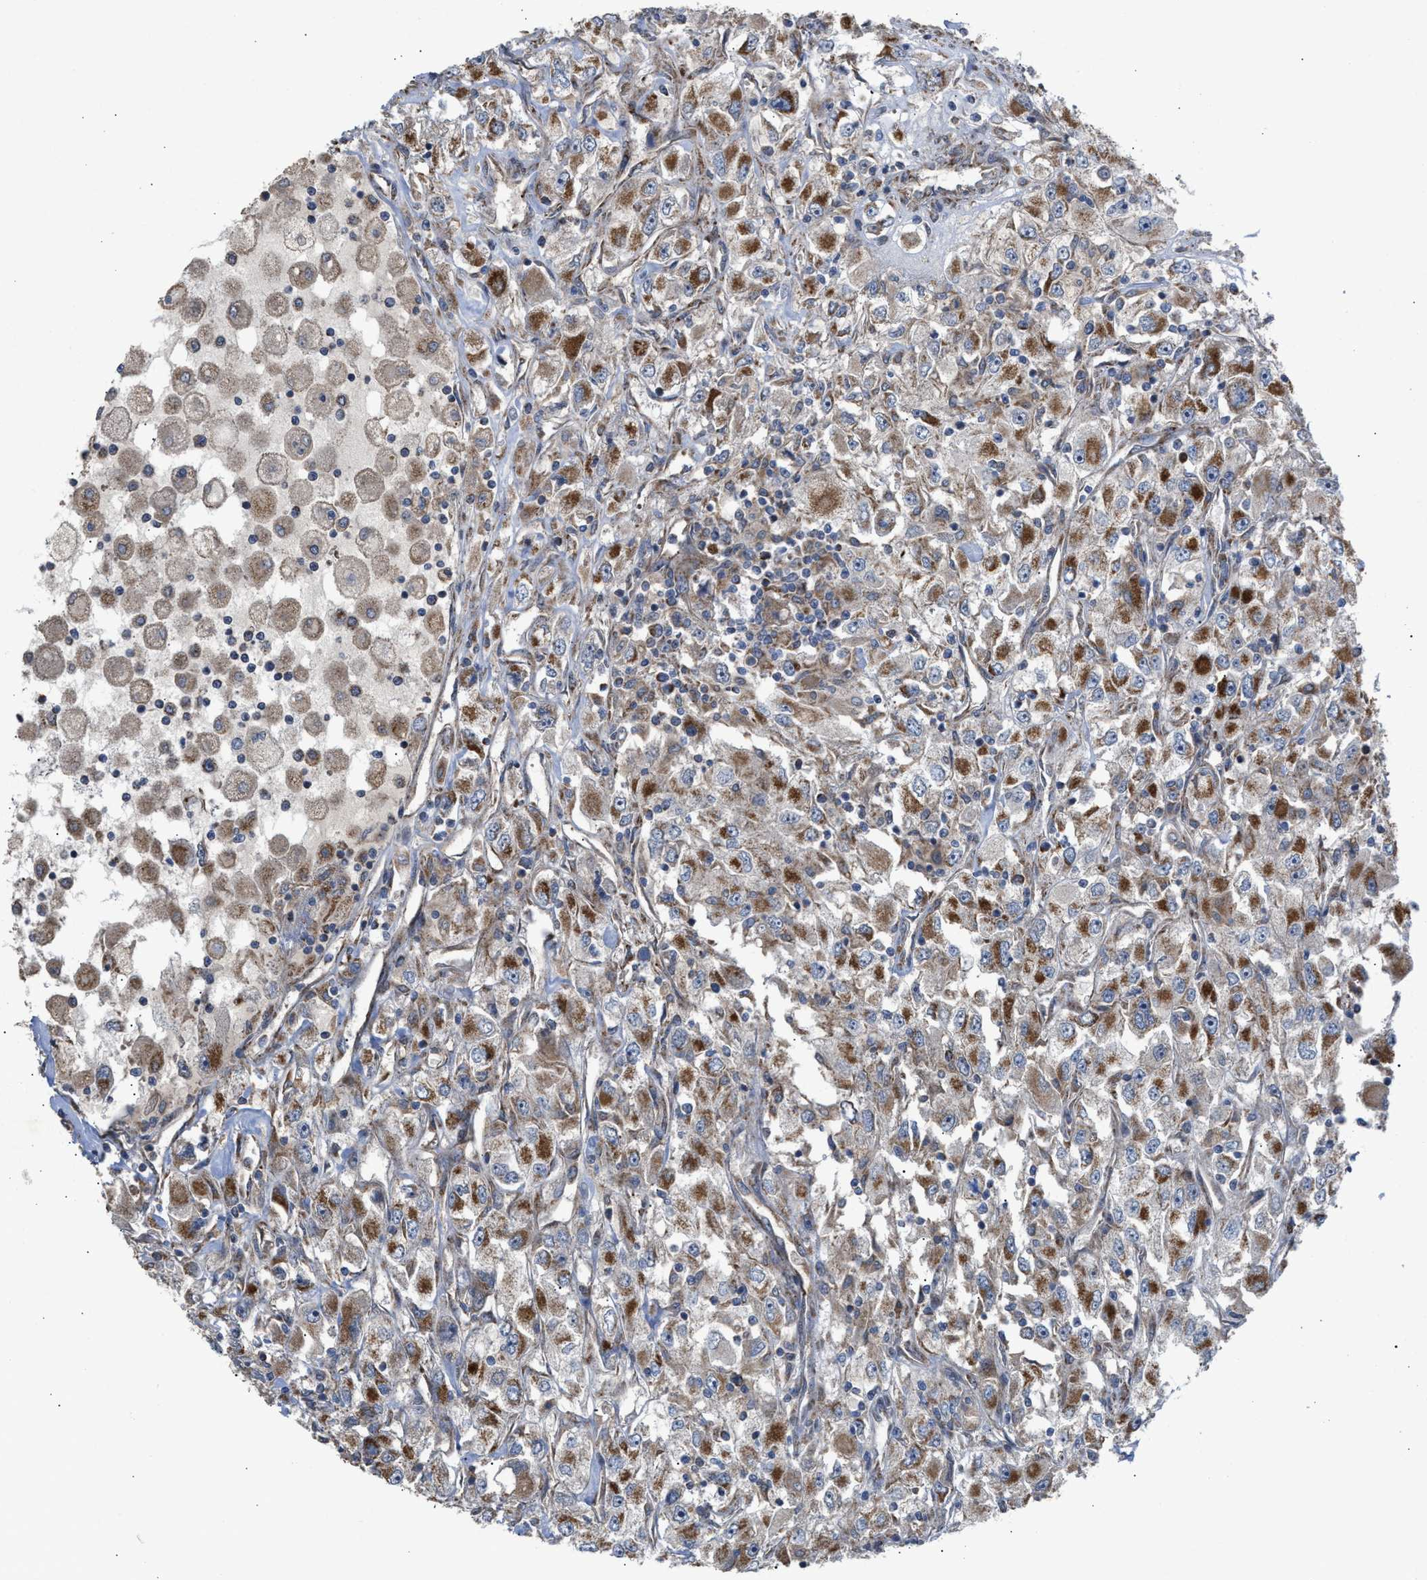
{"staining": {"intensity": "moderate", "quantity": ">75%", "location": "cytoplasmic/membranous"}, "tissue": "renal cancer", "cell_type": "Tumor cells", "image_type": "cancer", "snomed": [{"axis": "morphology", "description": "Adenocarcinoma, NOS"}, {"axis": "topography", "description": "Kidney"}], "caption": "Immunohistochemical staining of renal cancer reveals medium levels of moderate cytoplasmic/membranous protein expression in about >75% of tumor cells.", "gene": "TACO1", "patient": {"sex": "female", "age": 52}}